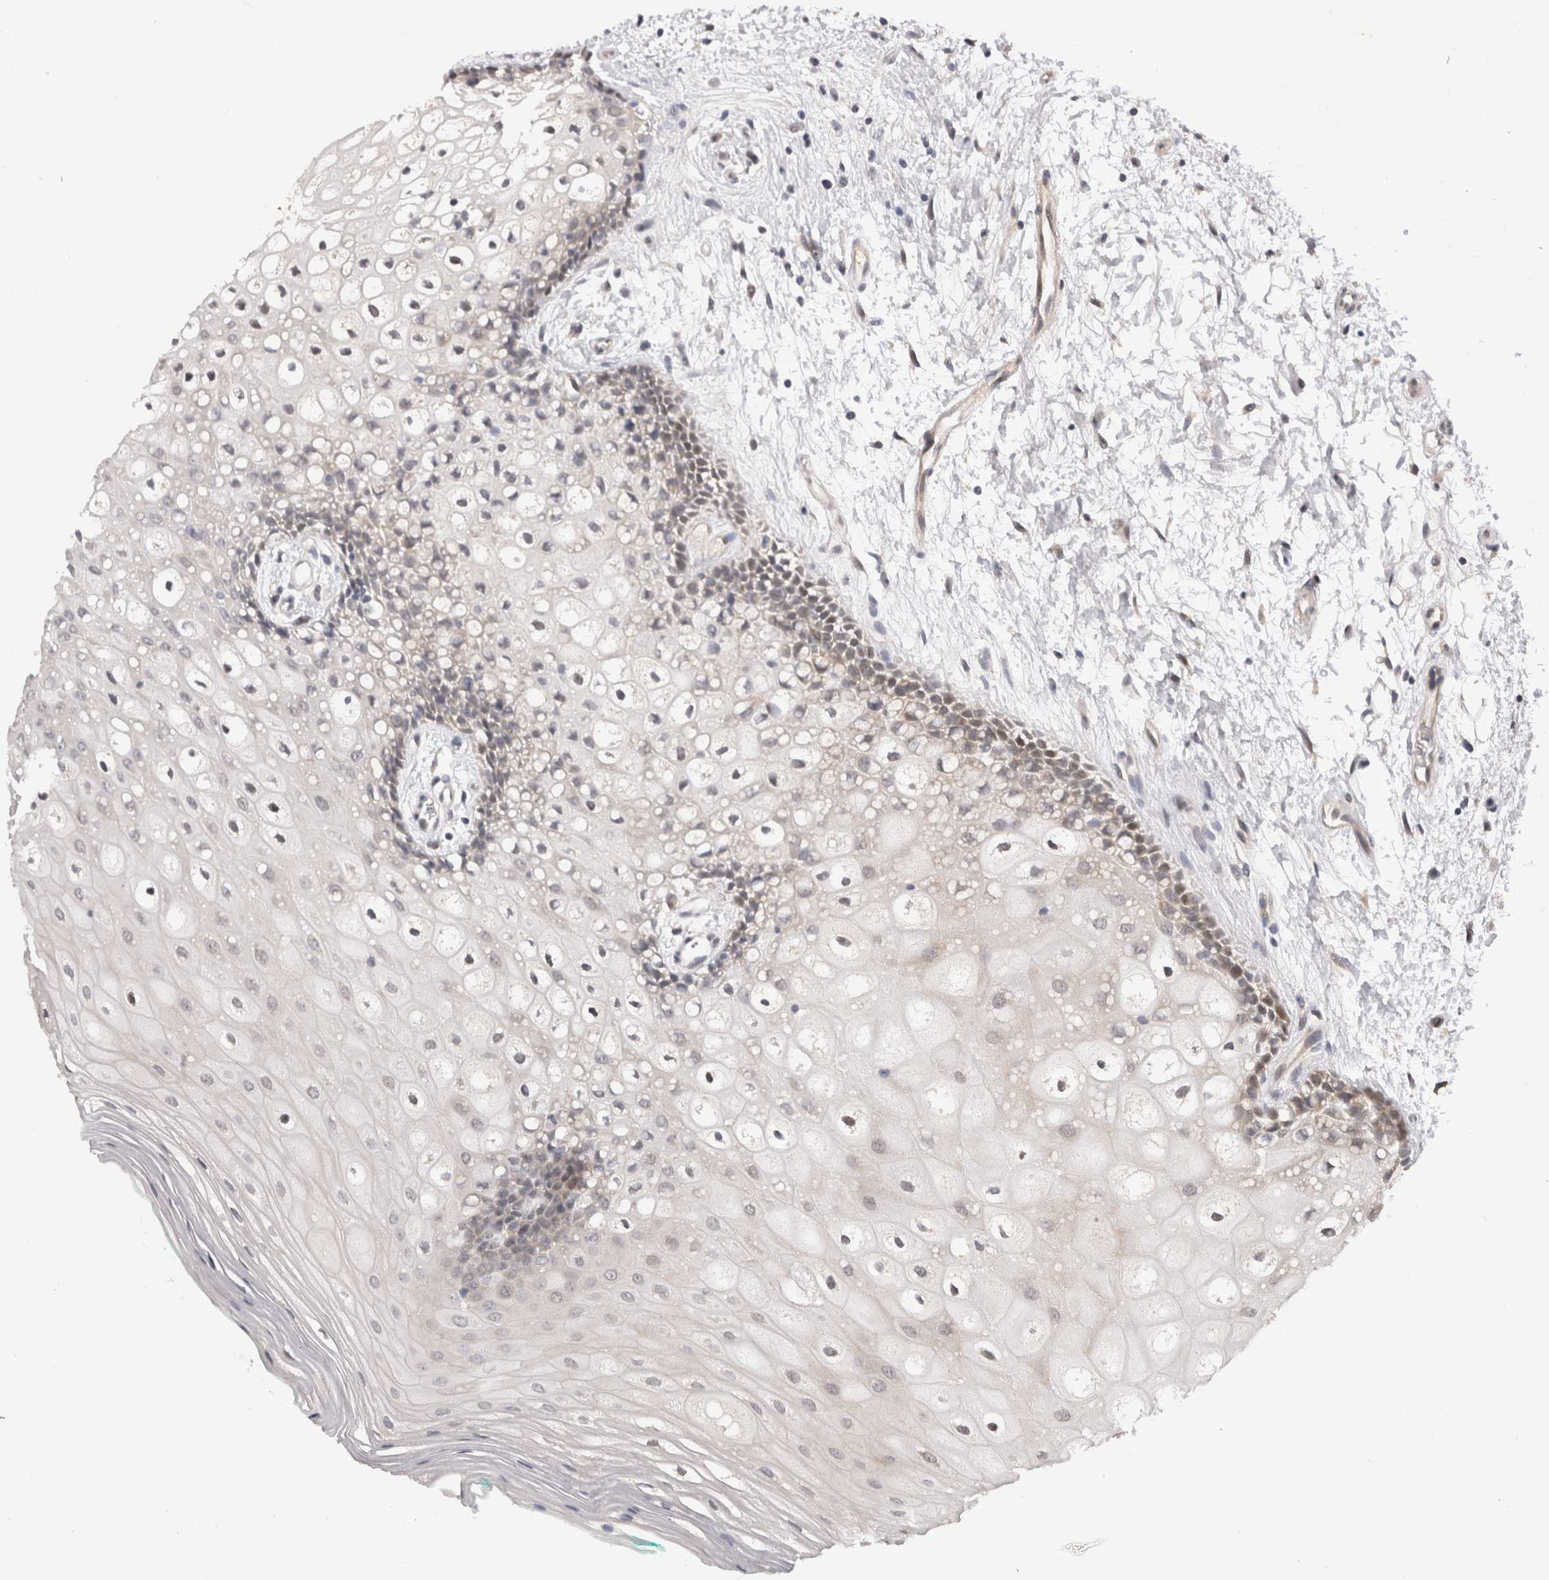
{"staining": {"intensity": "negative", "quantity": "none", "location": "none"}, "tissue": "oral mucosa", "cell_type": "Squamous epithelial cells", "image_type": "normal", "snomed": [{"axis": "morphology", "description": "Normal tissue, NOS"}, {"axis": "topography", "description": "Skeletal muscle"}, {"axis": "topography", "description": "Oral tissue"}, {"axis": "topography", "description": "Peripheral nerve tissue"}], "caption": "This micrograph is of normal oral mucosa stained with IHC to label a protein in brown with the nuclei are counter-stained blue. There is no positivity in squamous epithelial cells. Brightfield microscopy of immunohistochemistry (IHC) stained with DAB (brown) and hematoxylin (blue), captured at high magnification.", "gene": "CRYBG1", "patient": {"sex": "female", "age": 84}}